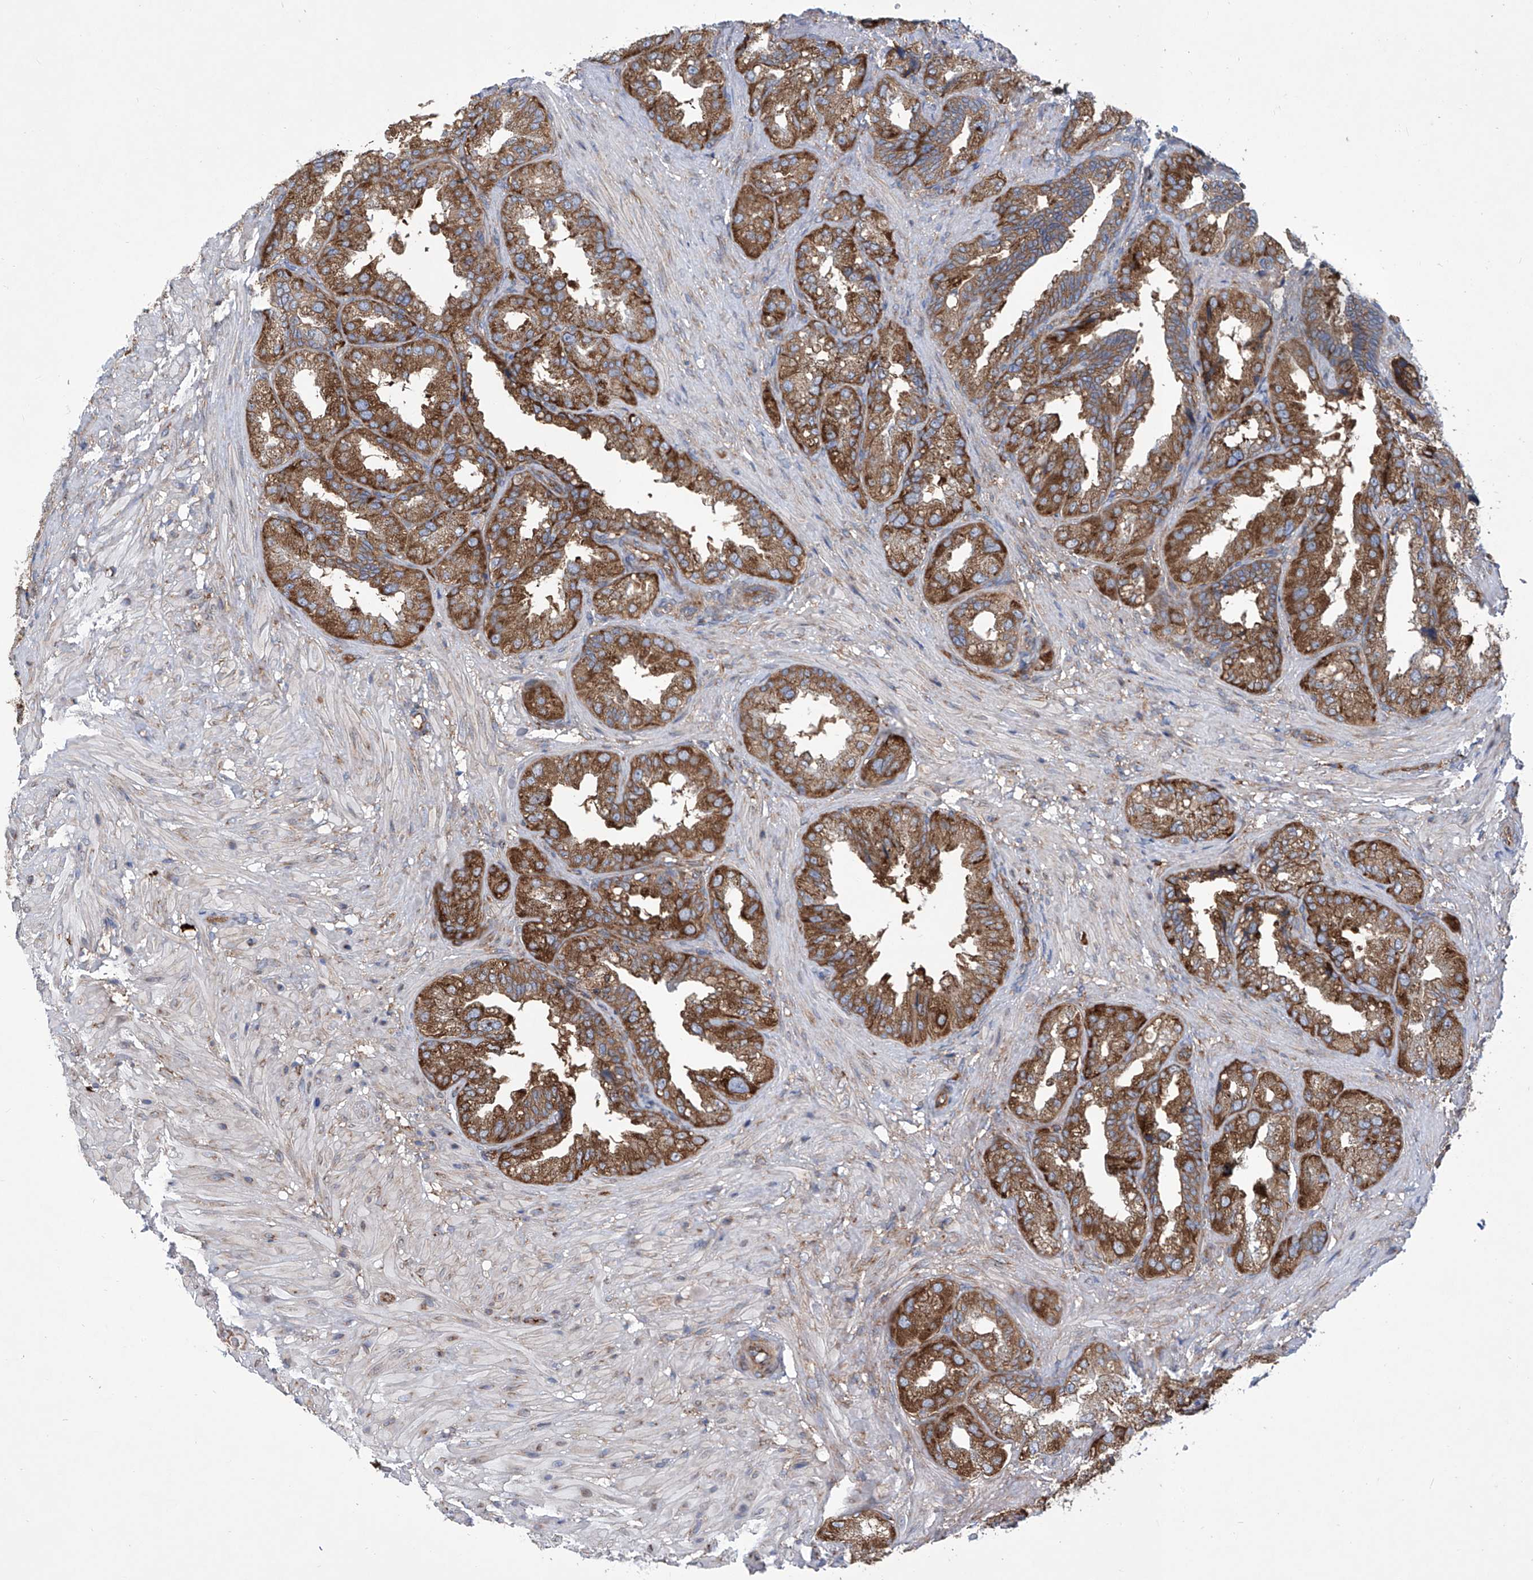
{"staining": {"intensity": "strong", "quantity": ">75%", "location": "cytoplasmic/membranous"}, "tissue": "seminal vesicle", "cell_type": "Glandular cells", "image_type": "normal", "snomed": [{"axis": "morphology", "description": "Normal tissue, NOS"}, {"axis": "topography", "description": "Seminal veicle"}, {"axis": "topography", "description": "Peripheral nerve tissue"}], "caption": "An immunohistochemistry image of unremarkable tissue is shown. Protein staining in brown labels strong cytoplasmic/membranous positivity in seminal vesicle within glandular cells. The staining is performed using DAB (3,3'-diaminobenzidine) brown chromogen to label protein expression. The nuclei are counter-stained blue using hematoxylin.", "gene": "SENP2", "patient": {"sex": "male", "age": 63}}